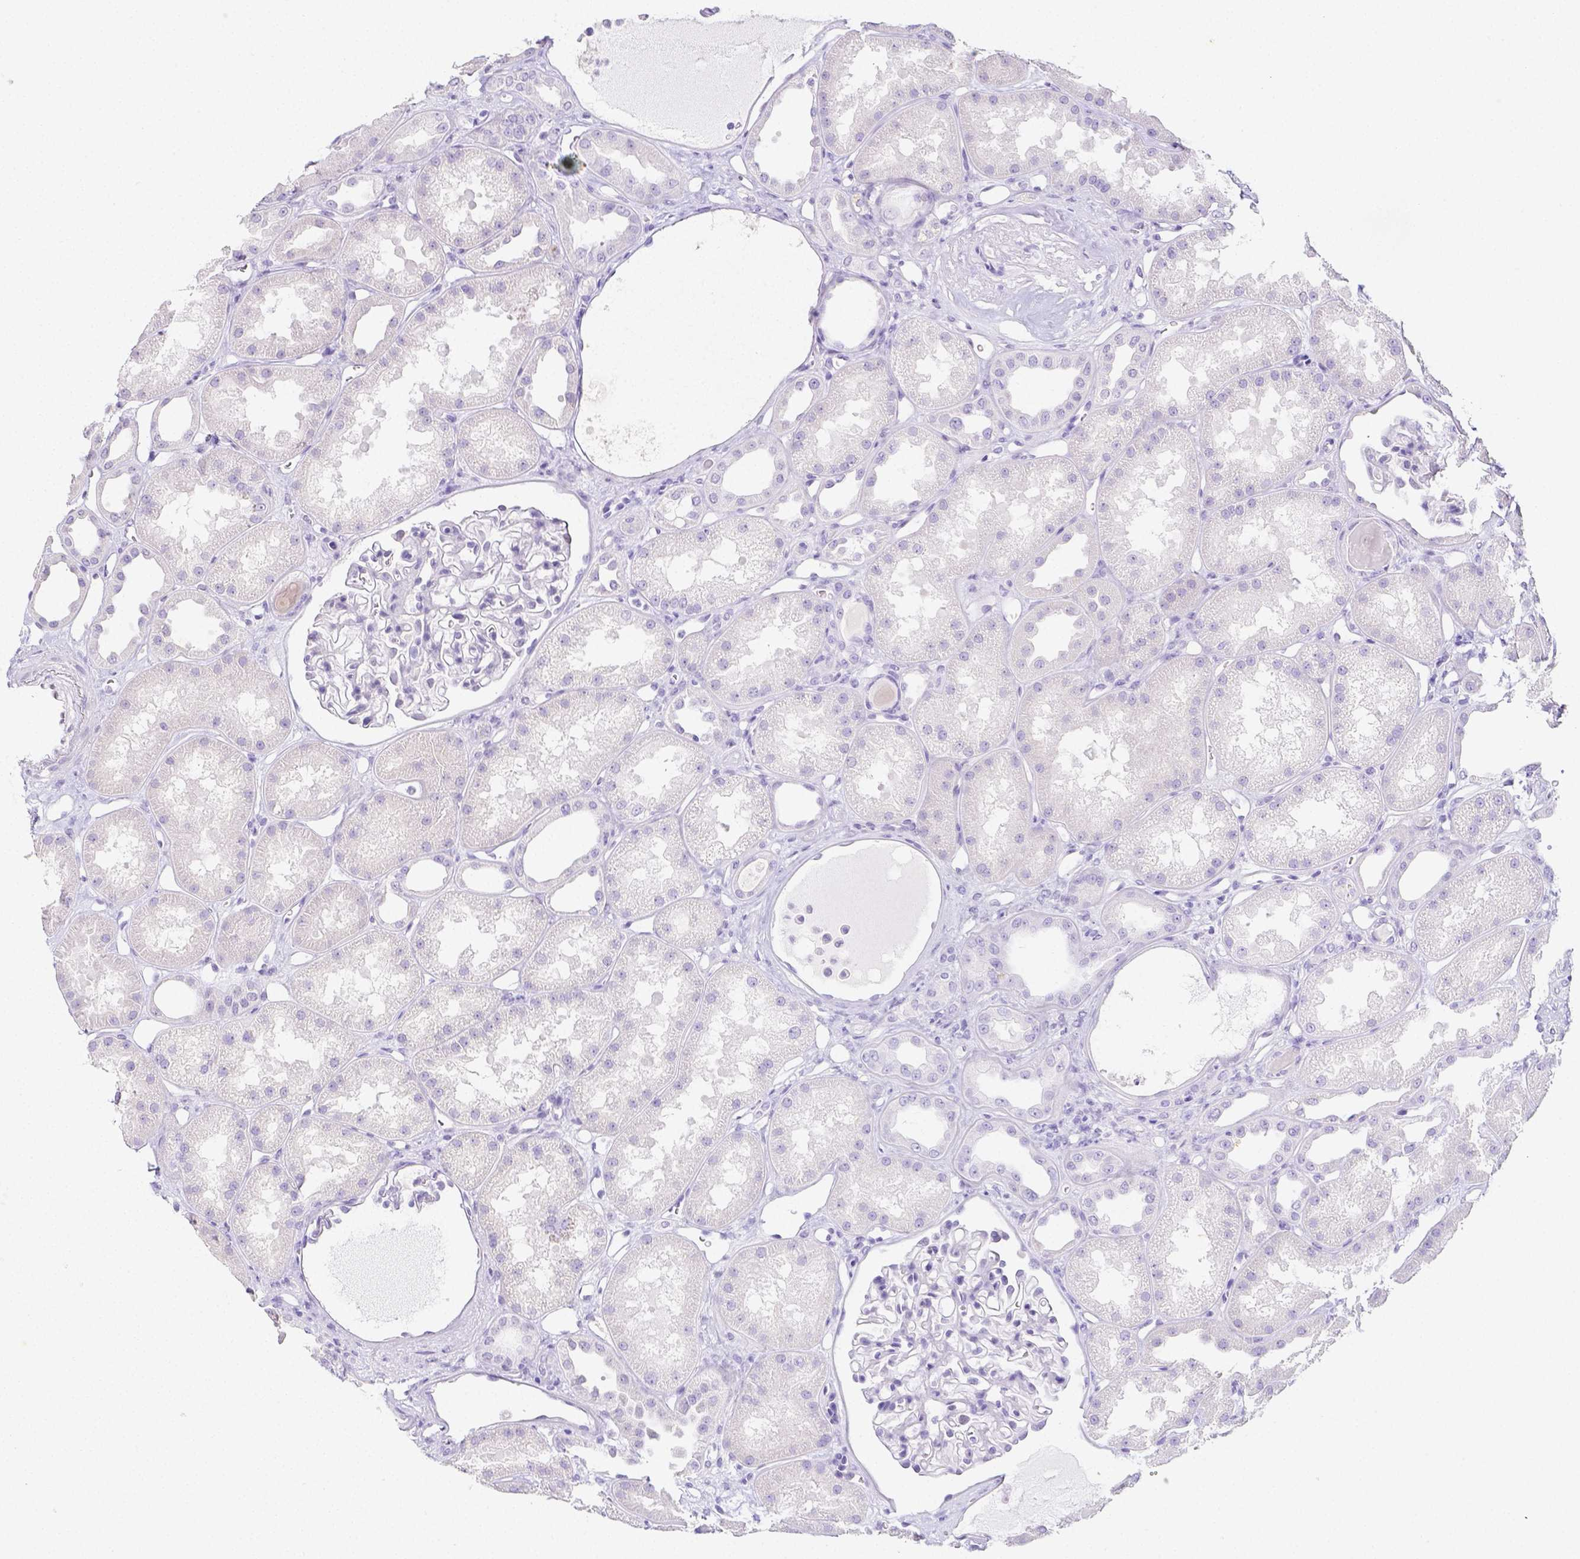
{"staining": {"intensity": "negative", "quantity": "none", "location": "none"}, "tissue": "kidney", "cell_type": "Cells in glomeruli", "image_type": "normal", "snomed": [{"axis": "morphology", "description": "Normal tissue, NOS"}, {"axis": "topography", "description": "Kidney"}], "caption": "Protein analysis of unremarkable kidney shows no significant positivity in cells in glomeruli. (DAB immunohistochemistry visualized using brightfield microscopy, high magnification).", "gene": "ARHGAP36", "patient": {"sex": "male", "age": 61}}